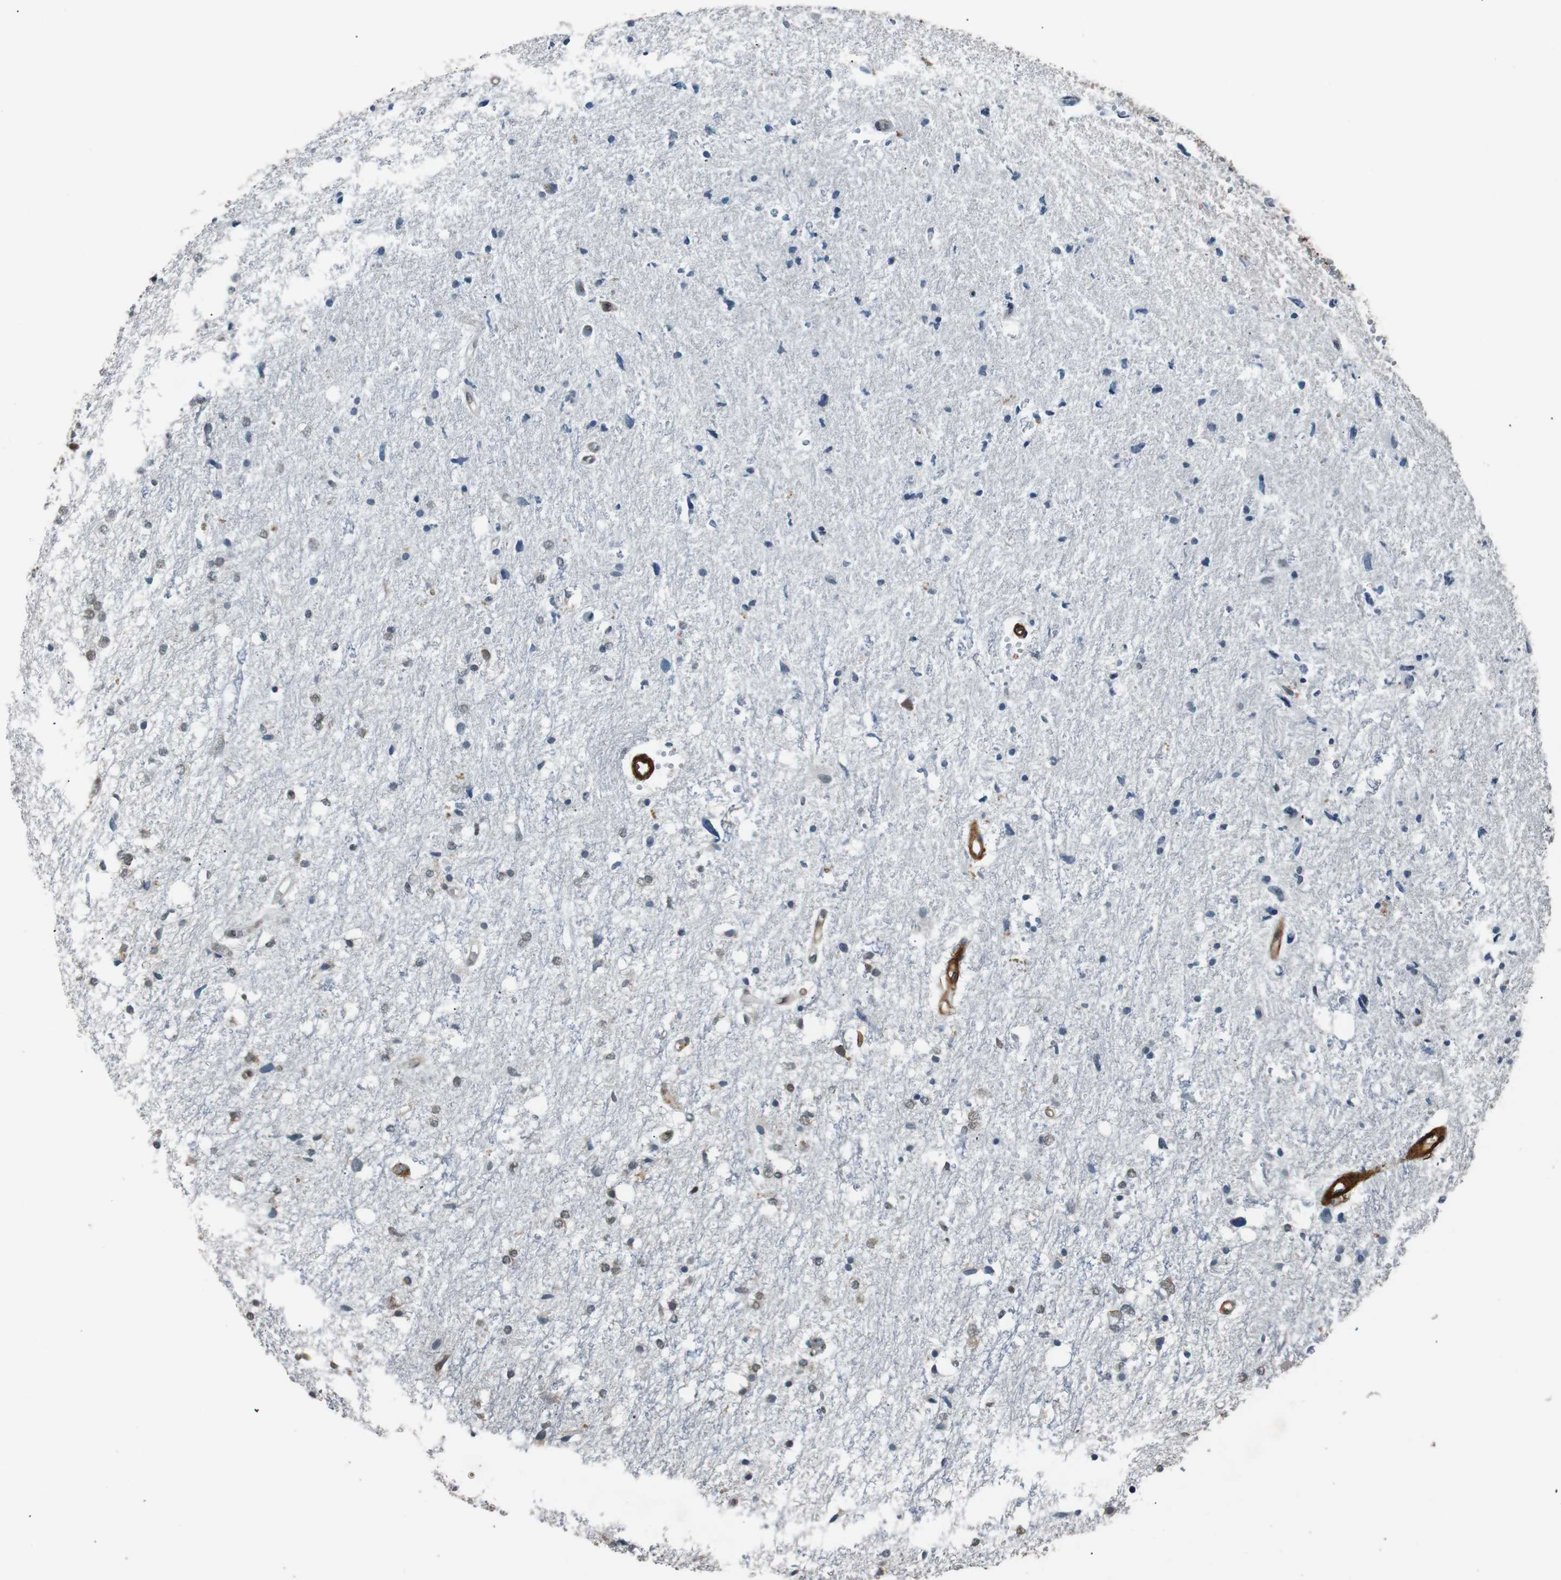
{"staining": {"intensity": "weak", "quantity": "<25%", "location": "nuclear"}, "tissue": "glioma", "cell_type": "Tumor cells", "image_type": "cancer", "snomed": [{"axis": "morphology", "description": "Glioma, malignant, High grade"}, {"axis": "topography", "description": "Brain"}], "caption": "DAB immunohistochemical staining of human malignant high-grade glioma exhibits no significant staining in tumor cells. The staining is performed using DAB (3,3'-diaminobenzidine) brown chromogen with nuclei counter-stained in using hematoxylin.", "gene": "HEXIM1", "patient": {"sex": "female", "age": 59}}